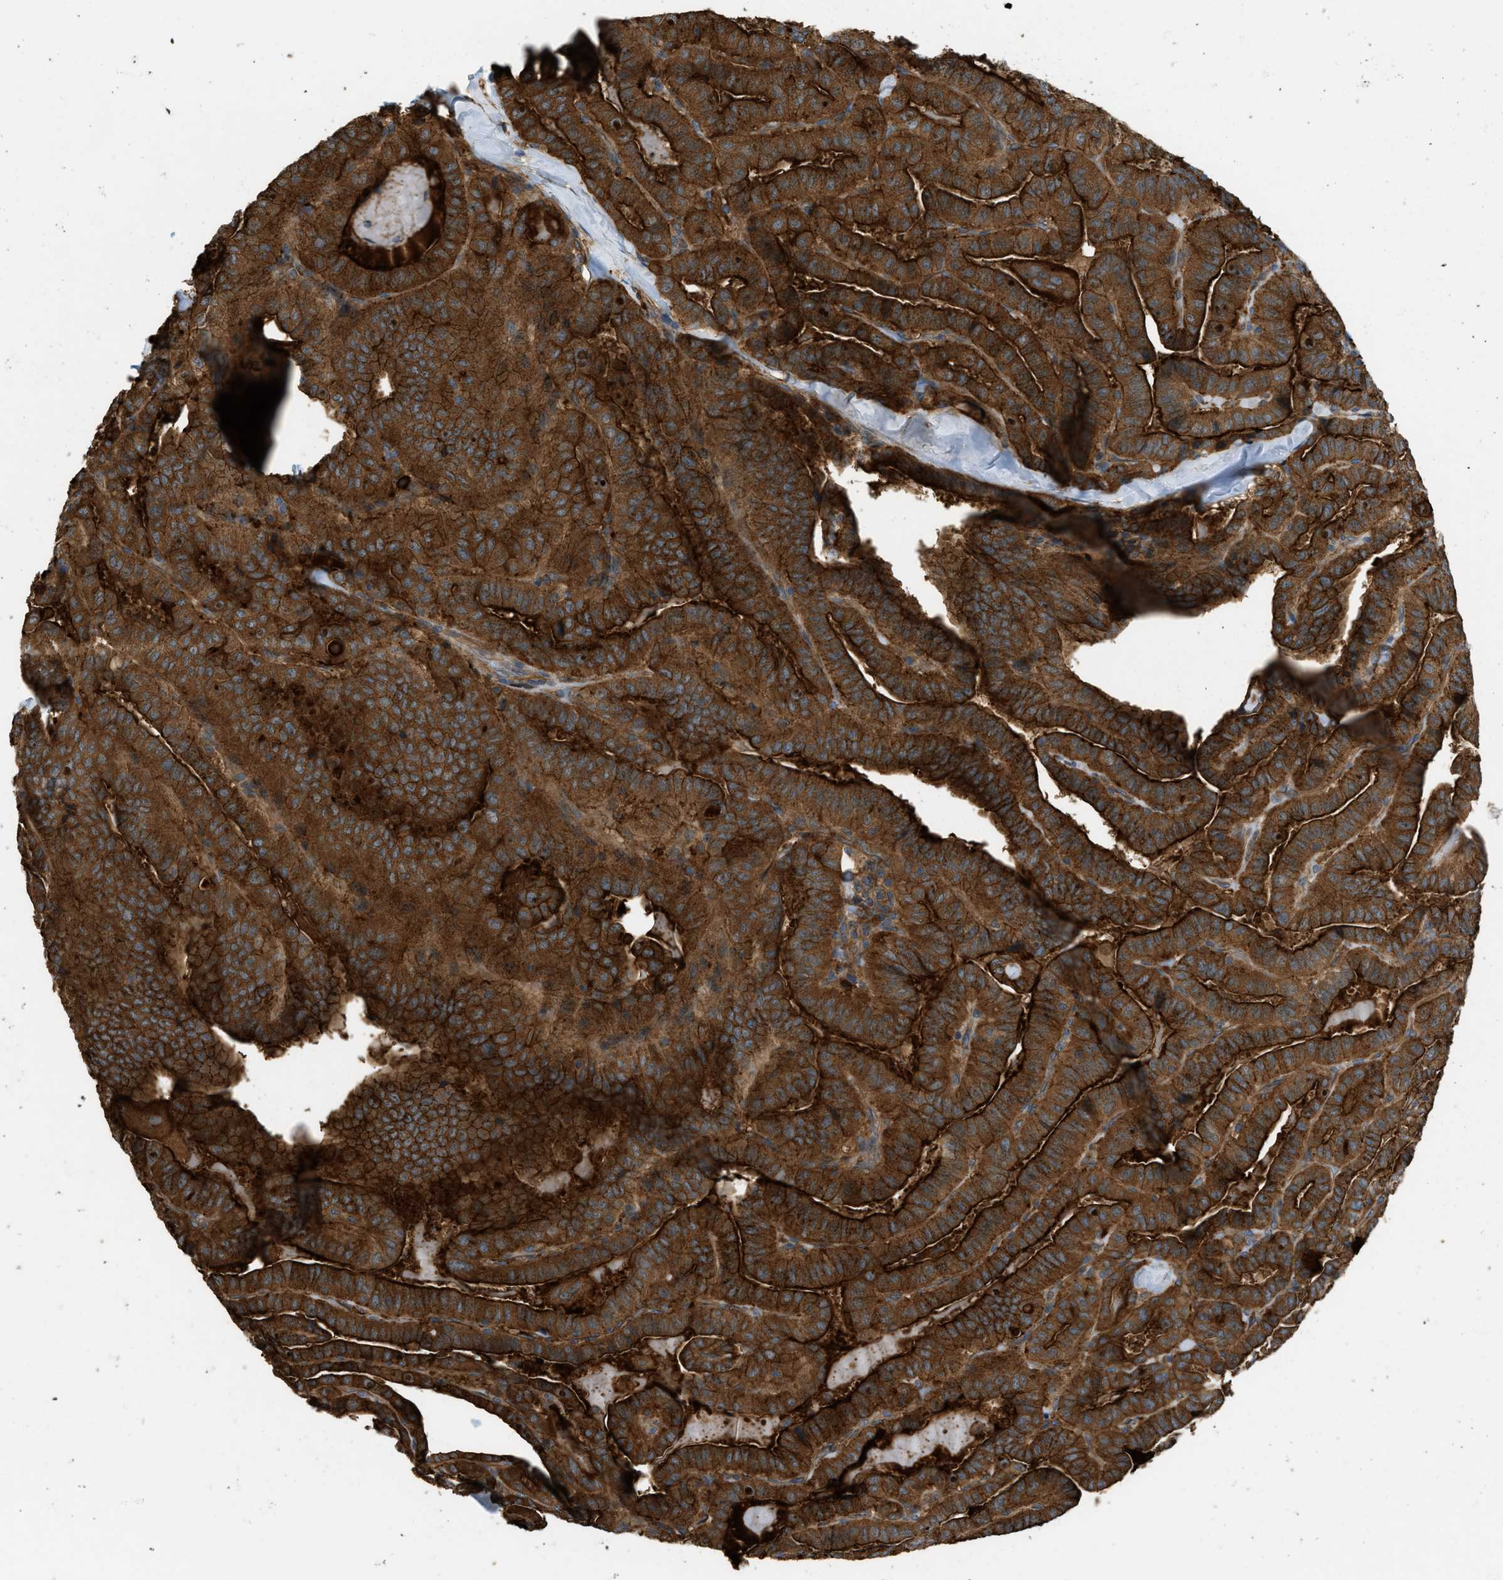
{"staining": {"intensity": "strong", "quantity": ">75%", "location": "cytoplasmic/membranous"}, "tissue": "thyroid cancer", "cell_type": "Tumor cells", "image_type": "cancer", "snomed": [{"axis": "morphology", "description": "Papillary adenocarcinoma, NOS"}, {"axis": "topography", "description": "Thyroid gland"}], "caption": "Papillary adenocarcinoma (thyroid) was stained to show a protein in brown. There is high levels of strong cytoplasmic/membranous positivity in approximately >75% of tumor cells.", "gene": "BAG4", "patient": {"sex": "male", "age": 77}}